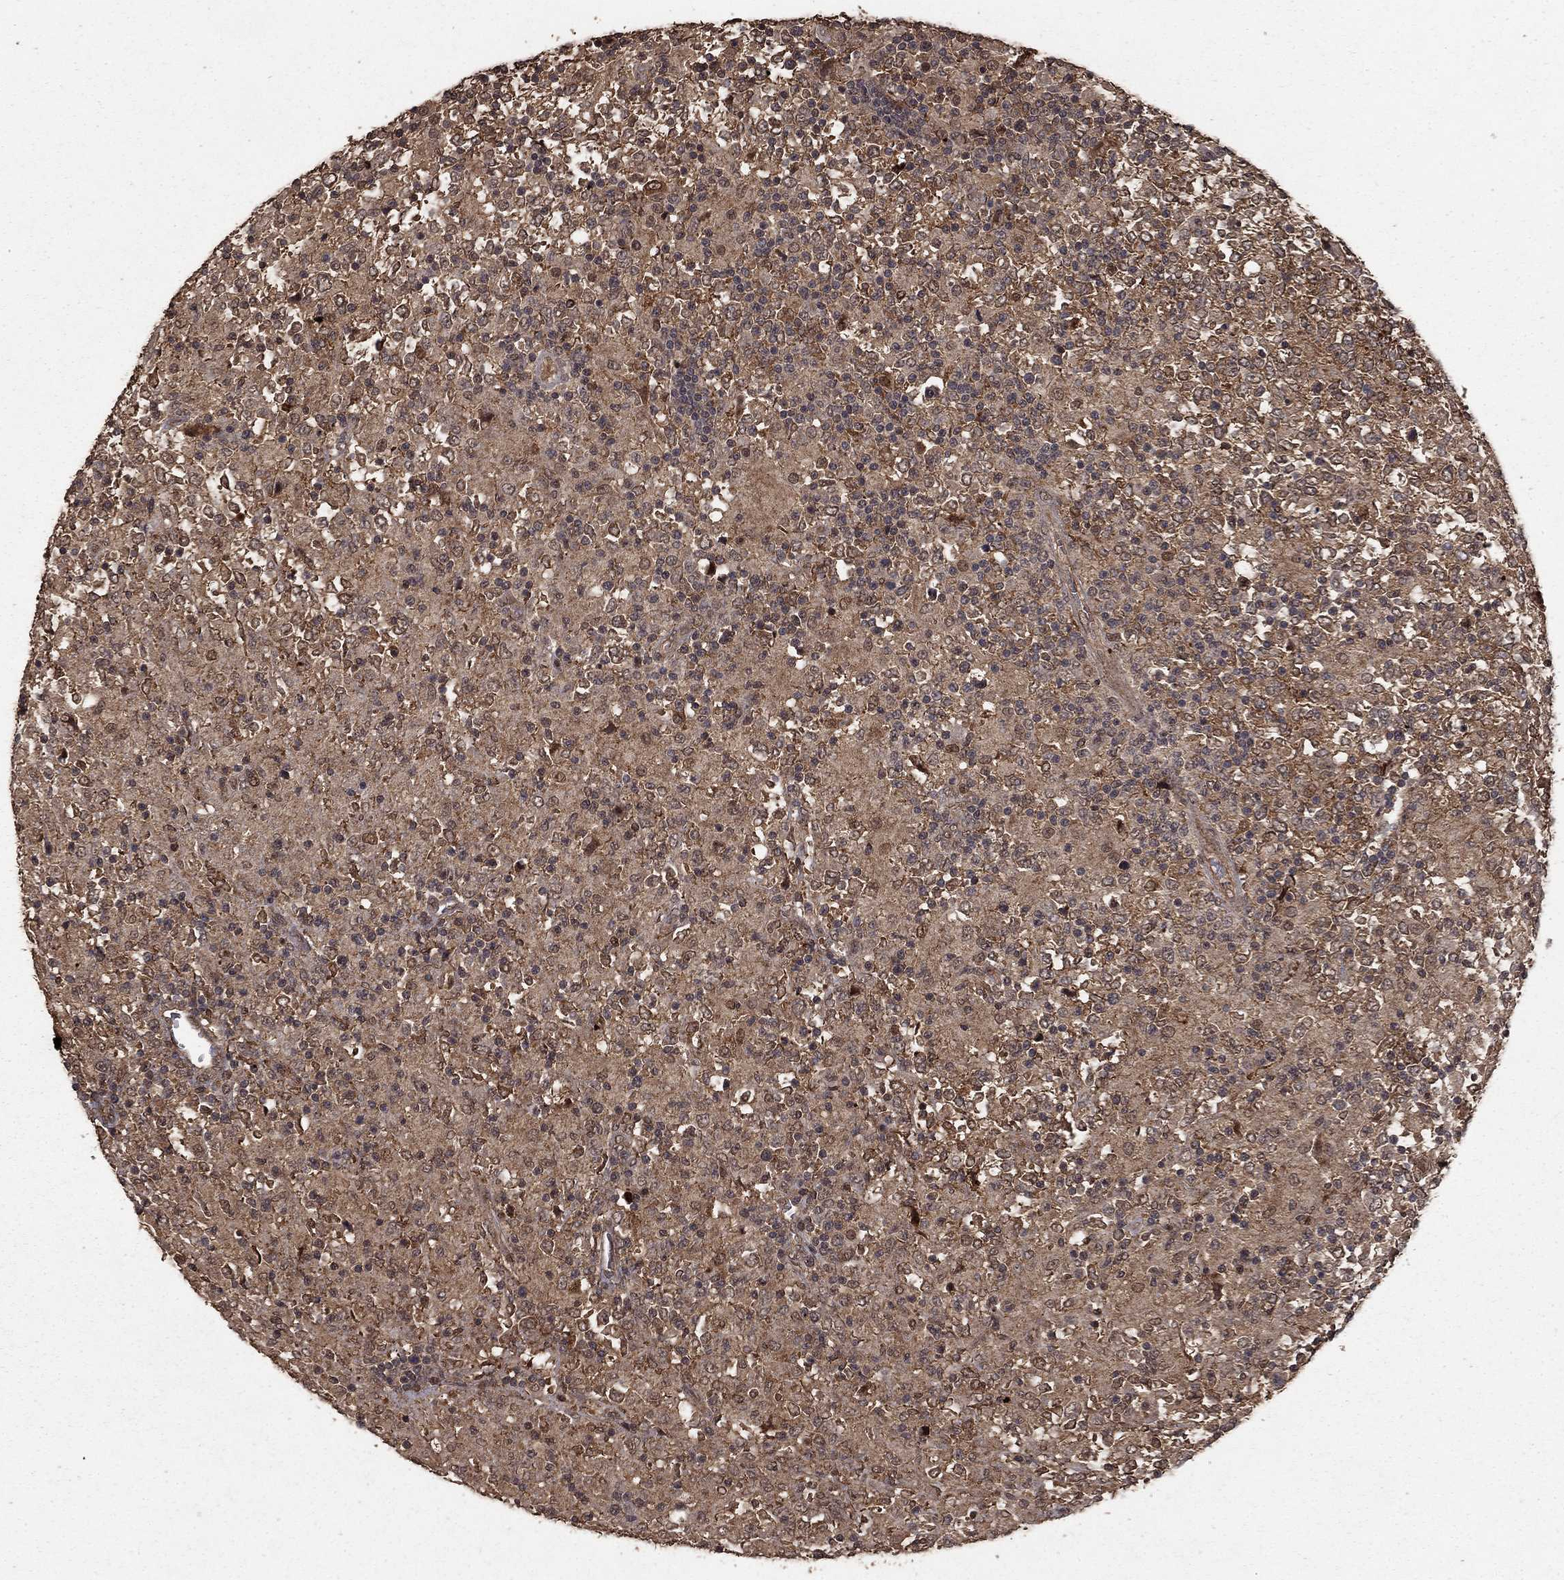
{"staining": {"intensity": "negative", "quantity": "none", "location": "none"}, "tissue": "lymphoma", "cell_type": "Tumor cells", "image_type": "cancer", "snomed": [{"axis": "morphology", "description": "Malignant lymphoma, non-Hodgkin's type, High grade"}, {"axis": "topography", "description": "Lymph node"}], "caption": "High power microscopy image of an IHC photomicrograph of lymphoma, revealing no significant positivity in tumor cells.", "gene": "PRDM1", "patient": {"sex": "female", "age": 84}}